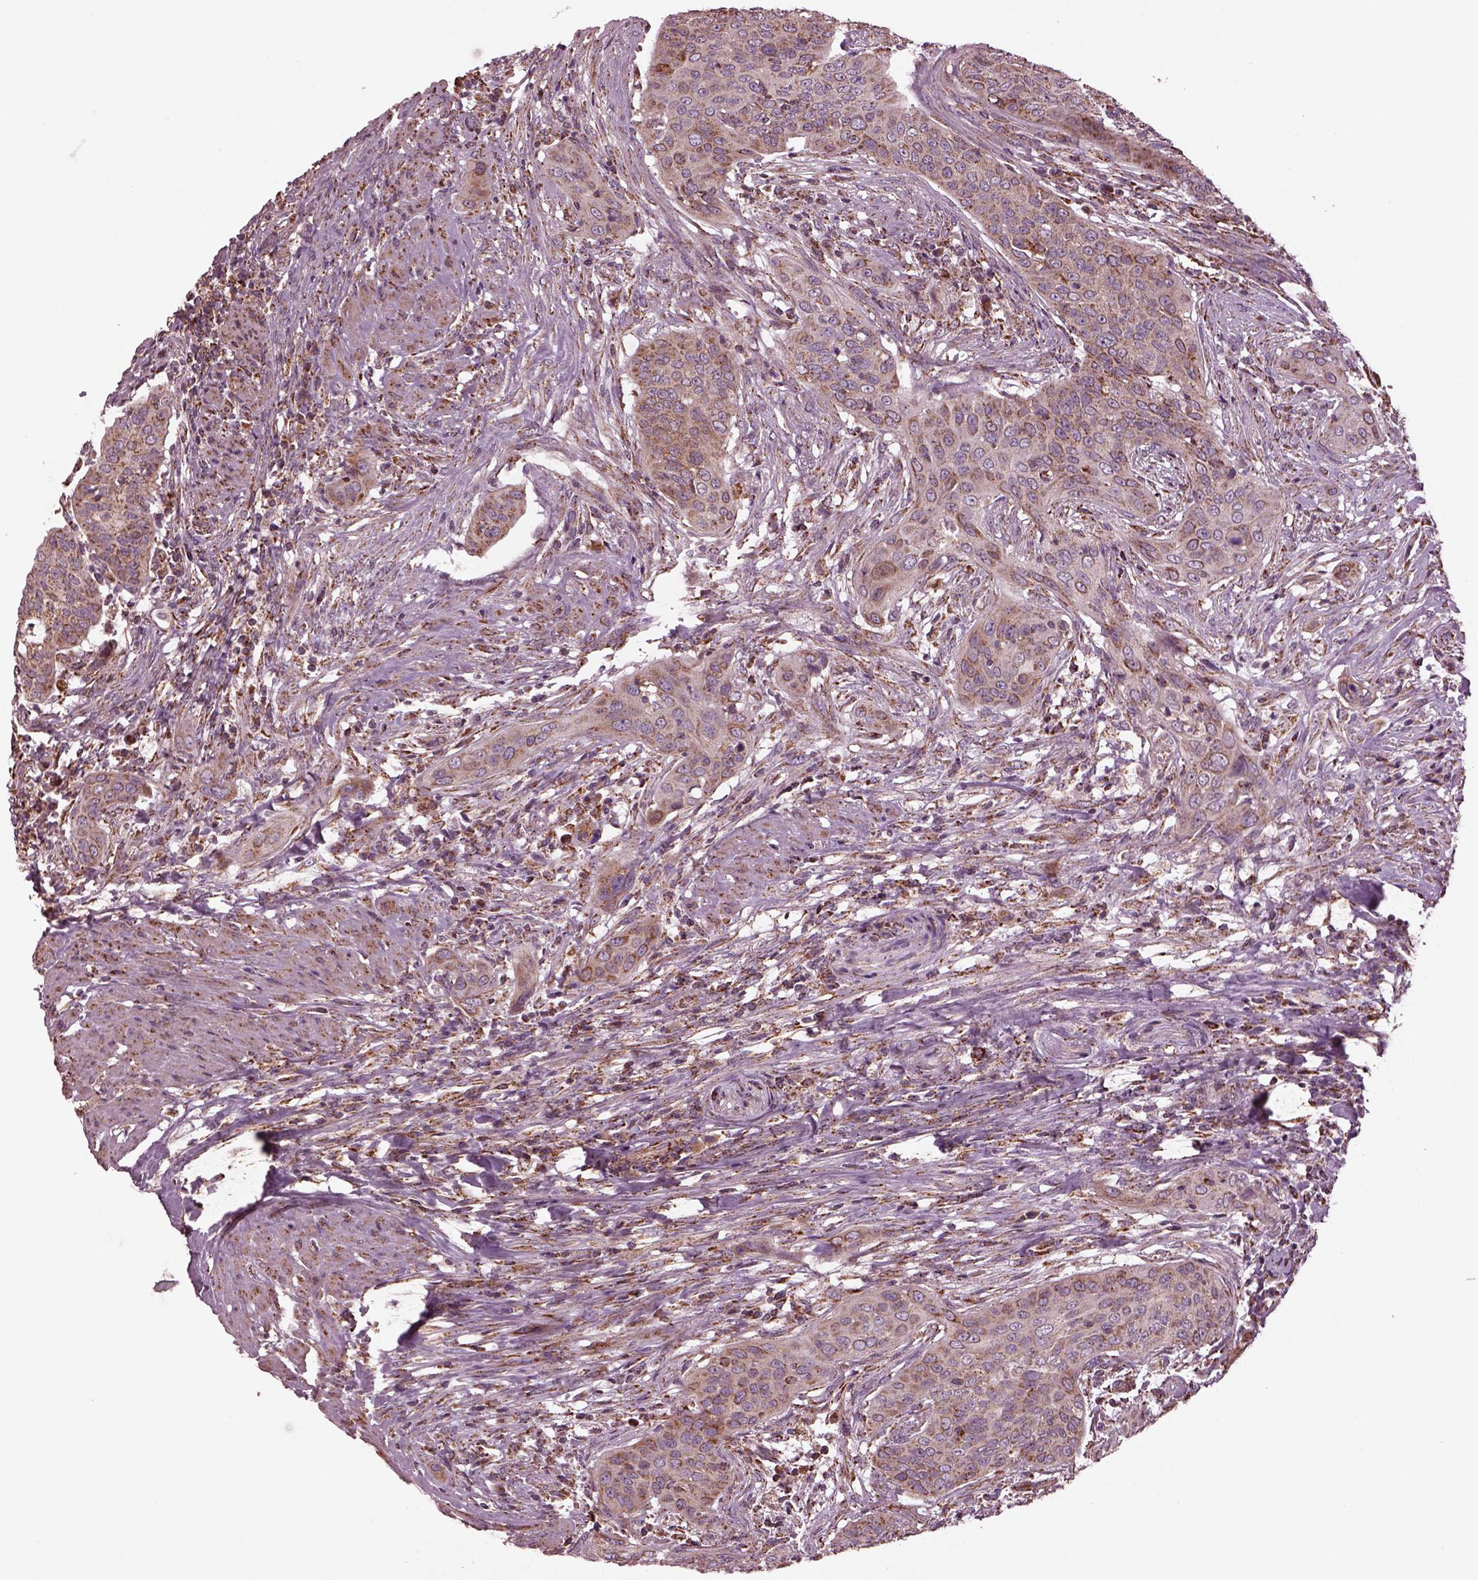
{"staining": {"intensity": "weak", "quantity": "25%-75%", "location": "cytoplasmic/membranous"}, "tissue": "urothelial cancer", "cell_type": "Tumor cells", "image_type": "cancer", "snomed": [{"axis": "morphology", "description": "Urothelial carcinoma, High grade"}, {"axis": "topography", "description": "Urinary bladder"}], "caption": "Weak cytoplasmic/membranous protein expression is identified in about 25%-75% of tumor cells in high-grade urothelial carcinoma.", "gene": "TMEM254", "patient": {"sex": "male", "age": 82}}